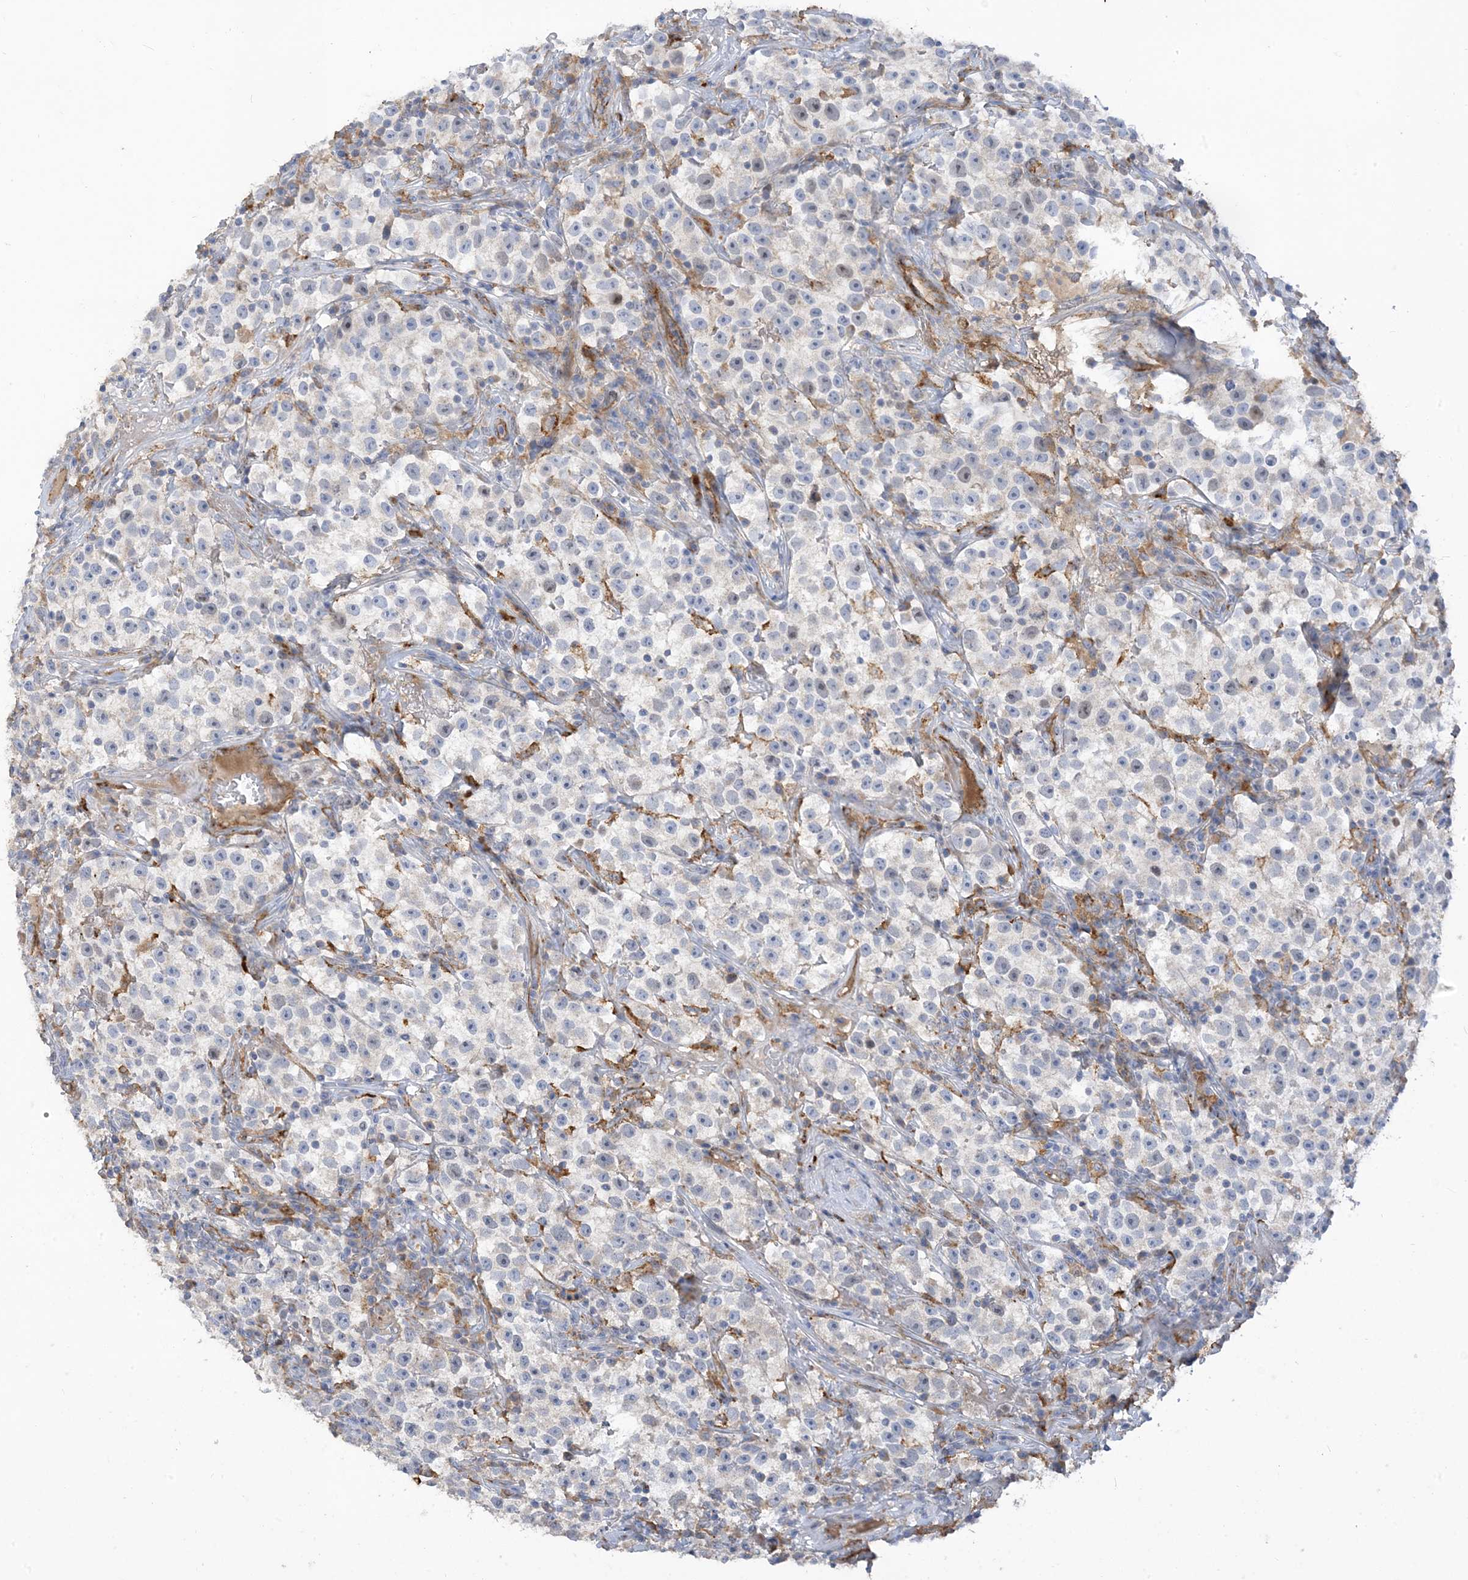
{"staining": {"intensity": "negative", "quantity": "none", "location": "none"}, "tissue": "testis cancer", "cell_type": "Tumor cells", "image_type": "cancer", "snomed": [{"axis": "morphology", "description": "Seminoma, NOS"}, {"axis": "topography", "description": "Testis"}], "caption": "An immunohistochemistry micrograph of testis seminoma is shown. There is no staining in tumor cells of testis seminoma.", "gene": "PEAR1", "patient": {"sex": "male", "age": 22}}